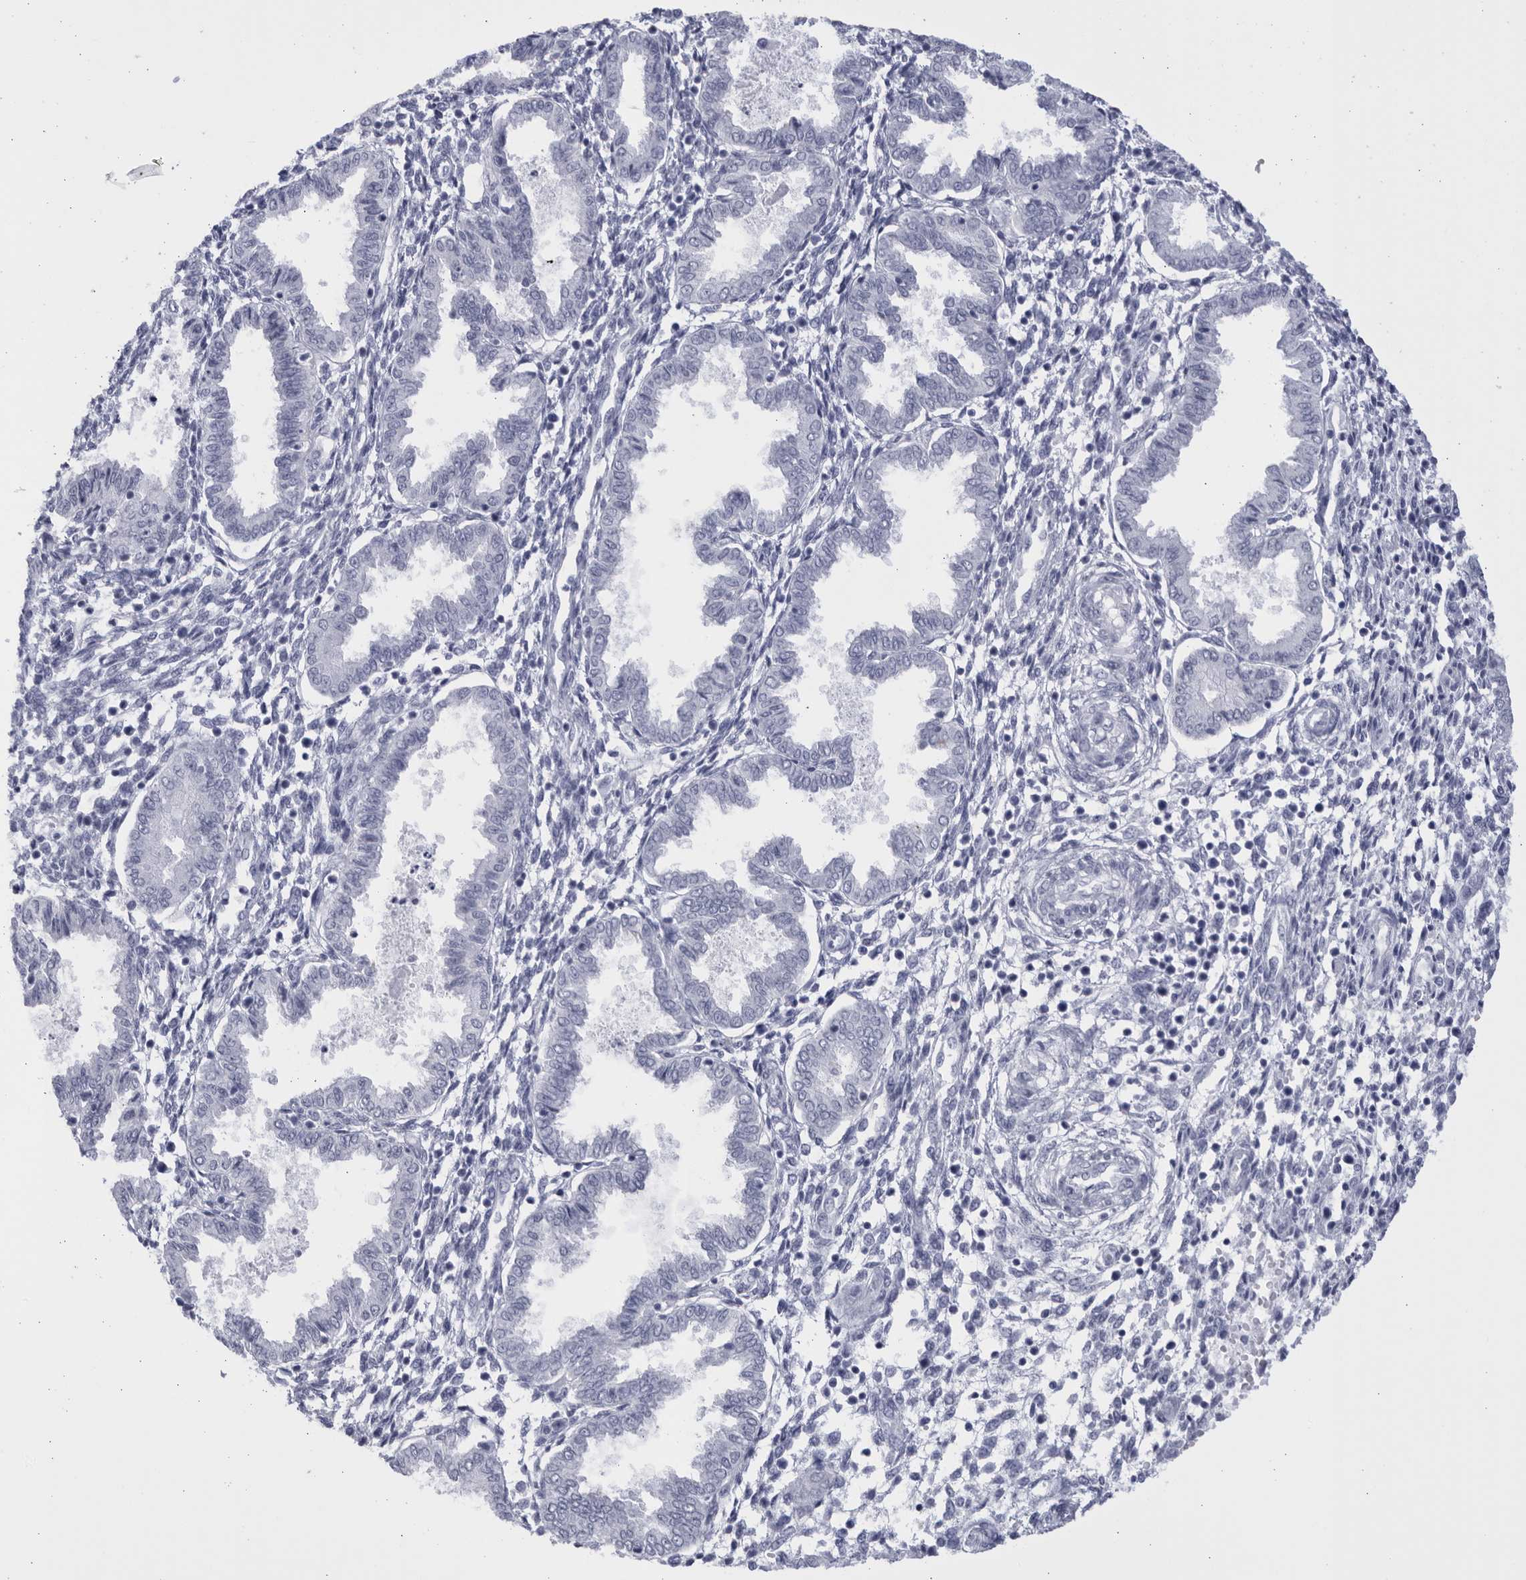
{"staining": {"intensity": "negative", "quantity": "none", "location": "none"}, "tissue": "endometrium", "cell_type": "Cells in endometrial stroma", "image_type": "normal", "snomed": [{"axis": "morphology", "description": "Normal tissue, NOS"}, {"axis": "topography", "description": "Endometrium"}], "caption": "An immunohistochemistry micrograph of benign endometrium is shown. There is no staining in cells in endometrial stroma of endometrium. (Brightfield microscopy of DAB immunohistochemistry at high magnification).", "gene": "CCDC181", "patient": {"sex": "female", "age": 33}}